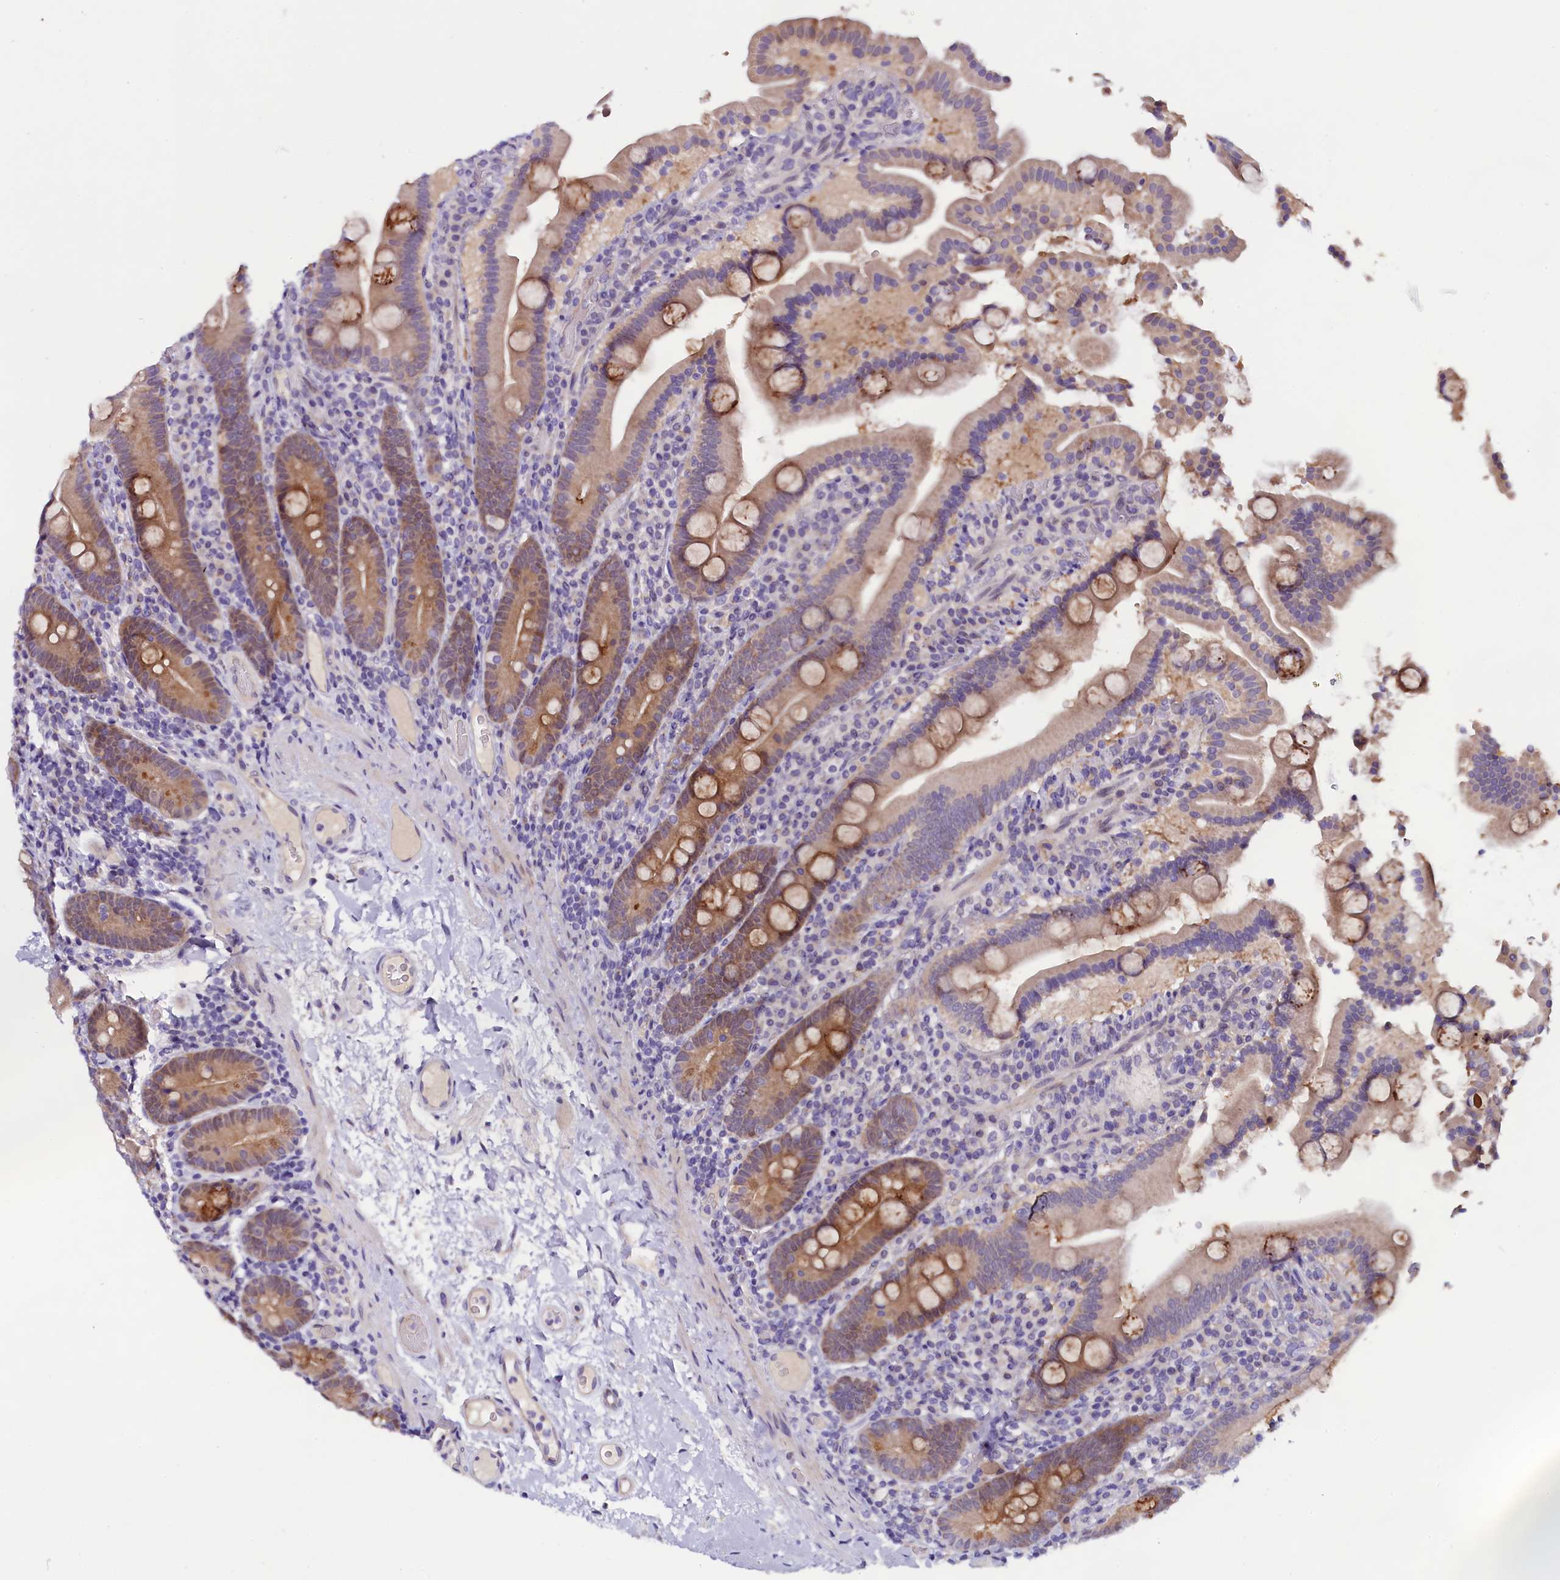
{"staining": {"intensity": "moderate", "quantity": ">75%", "location": "cytoplasmic/membranous"}, "tissue": "duodenum", "cell_type": "Glandular cells", "image_type": "normal", "snomed": [{"axis": "morphology", "description": "Normal tissue, NOS"}, {"axis": "topography", "description": "Duodenum"}], "caption": "Immunohistochemistry (IHC) (DAB) staining of benign human duodenum exhibits moderate cytoplasmic/membranous protein staining in about >75% of glandular cells. (DAB (3,3'-diaminobenzidine) IHC, brown staining for protein, blue staining for nuclei).", "gene": "C9orf40", "patient": {"sex": "male", "age": 55}}